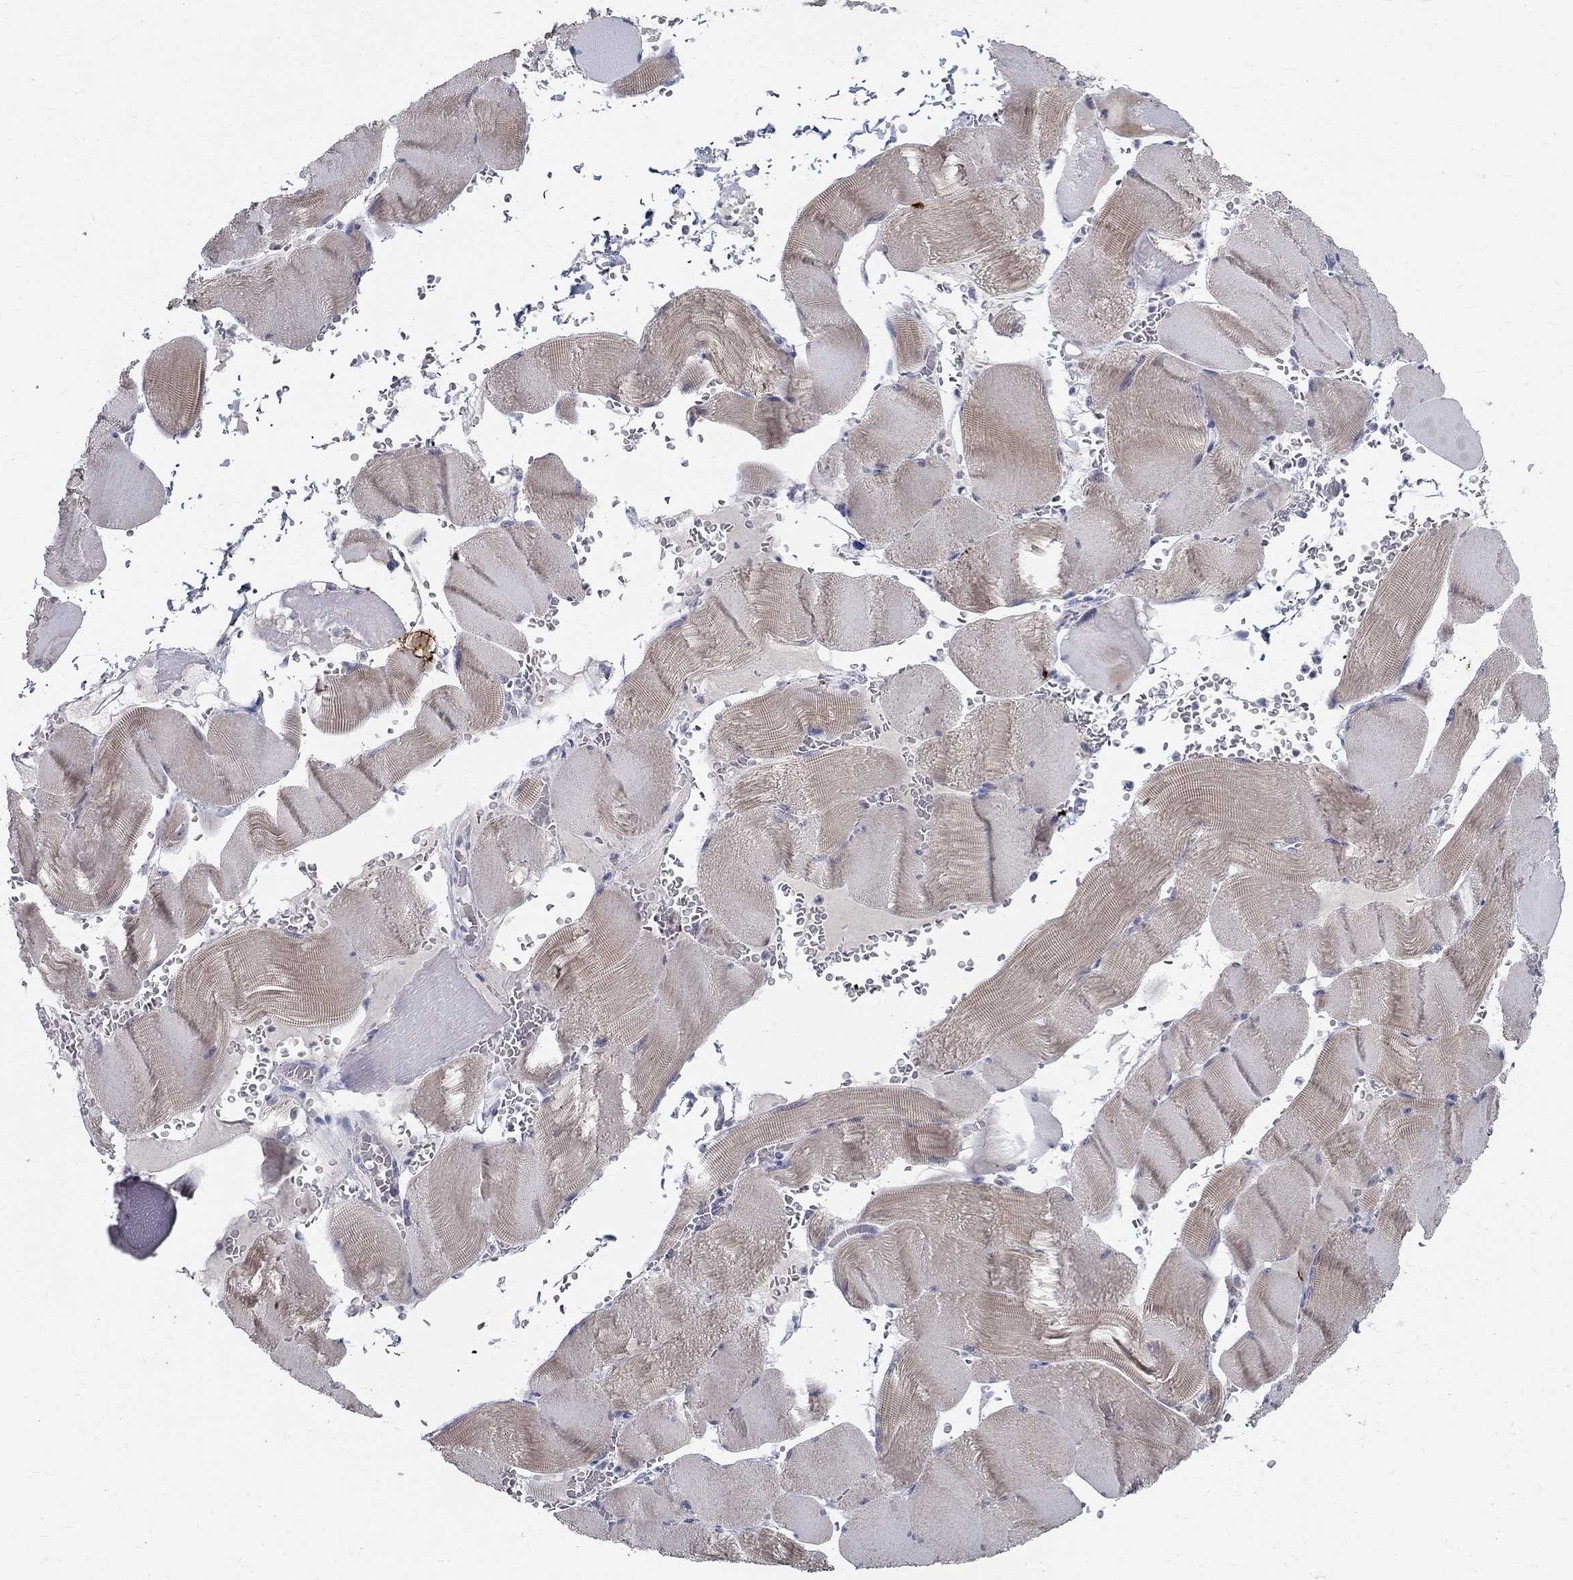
{"staining": {"intensity": "weak", "quantity": "25%-75%", "location": "cytoplasmic/membranous"}, "tissue": "skeletal muscle", "cell_type": "Myocytes", "image_type": "normal", "snomed": [{"axis": "morphology", "description": "Normal tissue, NOS"}, {"axis": "topography", "description": "Skeletal muscle"}], "caption": "Immunohistochemical staining of unremarkable human skeletal muscle shows 25%-75% levels of weak cytoplasmic/membranous protein staining in approximately 25%-75% of myocytes.", "gene": "ENSG00000290147", "patient": {"sex": "male", "age": 56}}